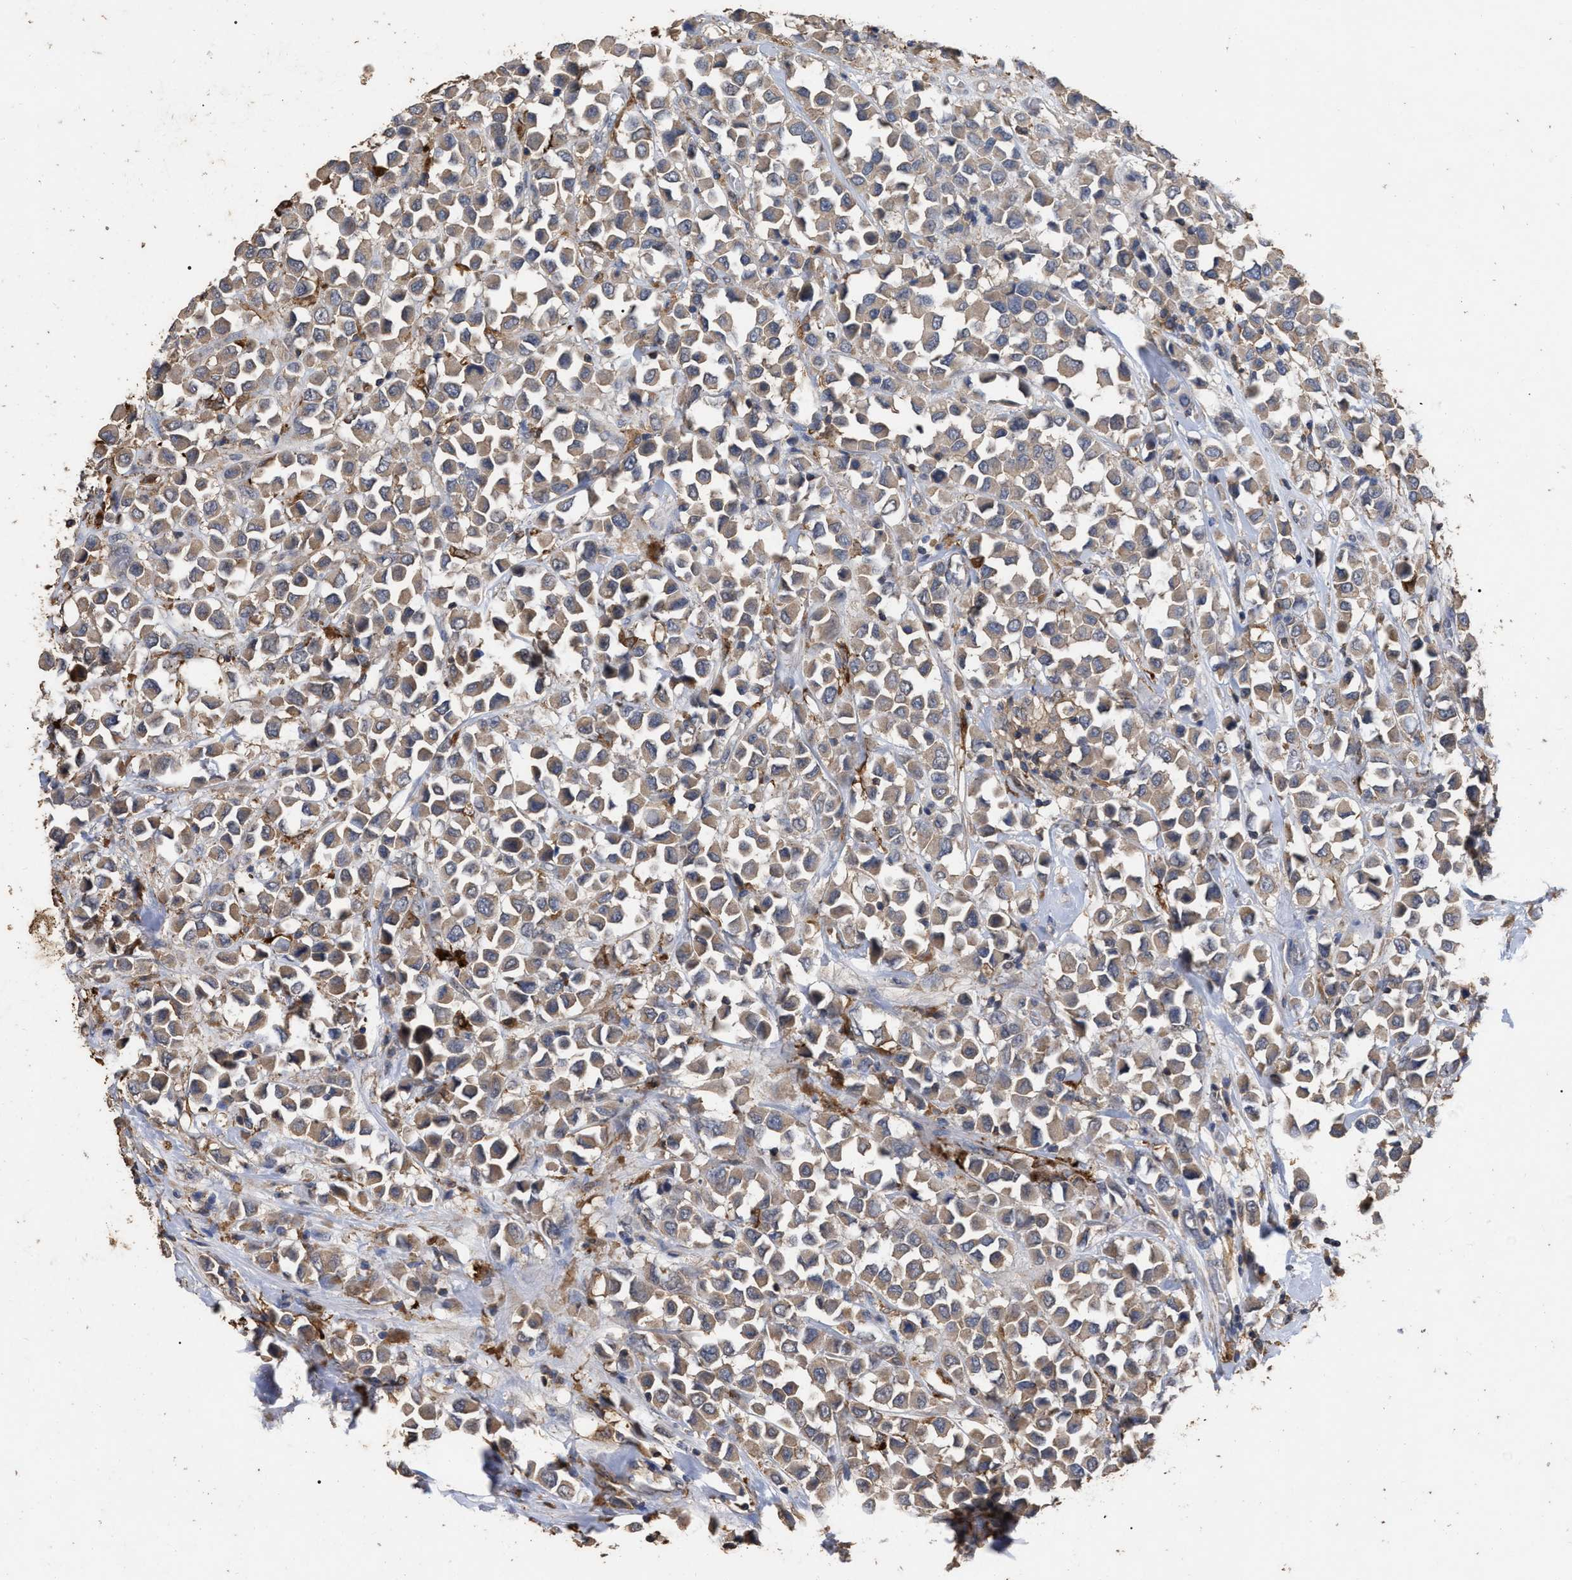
{"staining": {"intensity": "weak", "quantity": ">75%", "location": "cytoplasmic/membranous"}, "tissue": "breast cancer", "cell_type": "Tumor cells", "image_type": "cancer", "snomed": [{"axis": "morphology", "description": "Duct carcinoma"}, {"axis": "topography", "description": "Breast"}], "caption": "There is low levels of weak cytoplasmic/membranous staining in tumor cells of breast cancer (infiltrating ductal carcinoma), as demonstrated by immunohistochemical staining (brown color).", "gene": "GPR179", "patient": {"sex": "female", "age": 61}}